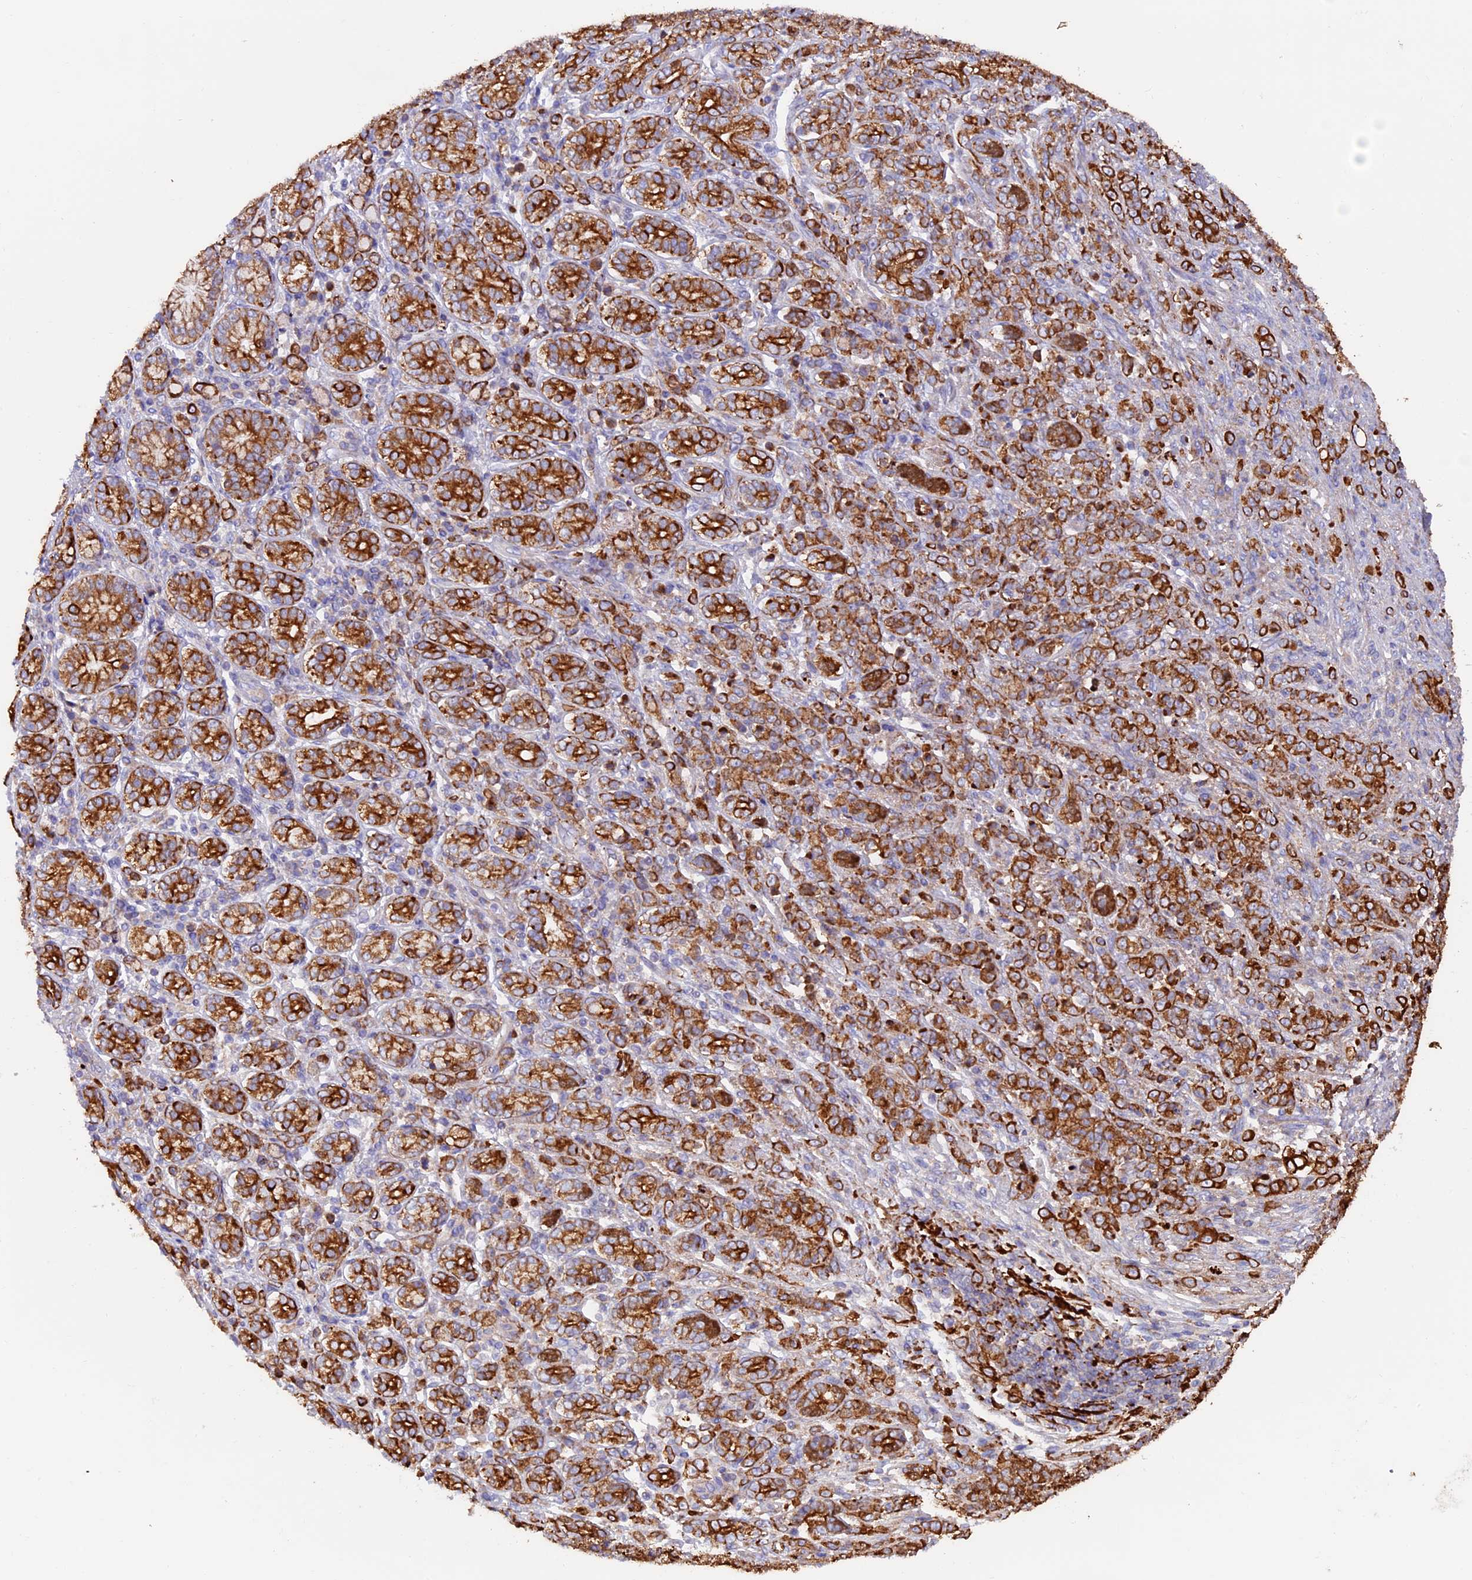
{"staining": {"intensity": "strong", "quantity": ">75%", "location": "cytoplasmic/membranous"}, "tissue": "stomach cancer", "cell_type": "Tumor cells", "image_type": "cancer", "snomed": [{"axis": "morphology", "description": "Adenocarcinoma, NOS"}, {"axis": "topography", "description": "Stomach"}], "caption": "Immunohistochemistry of human adenocarcinoma (stomach) displays high levels of strong cytoplasmic/membranous positivity in about >75% of tumor cells.", "gene": "PTPN9", "patient": {"sex": "female", "age": 79}}